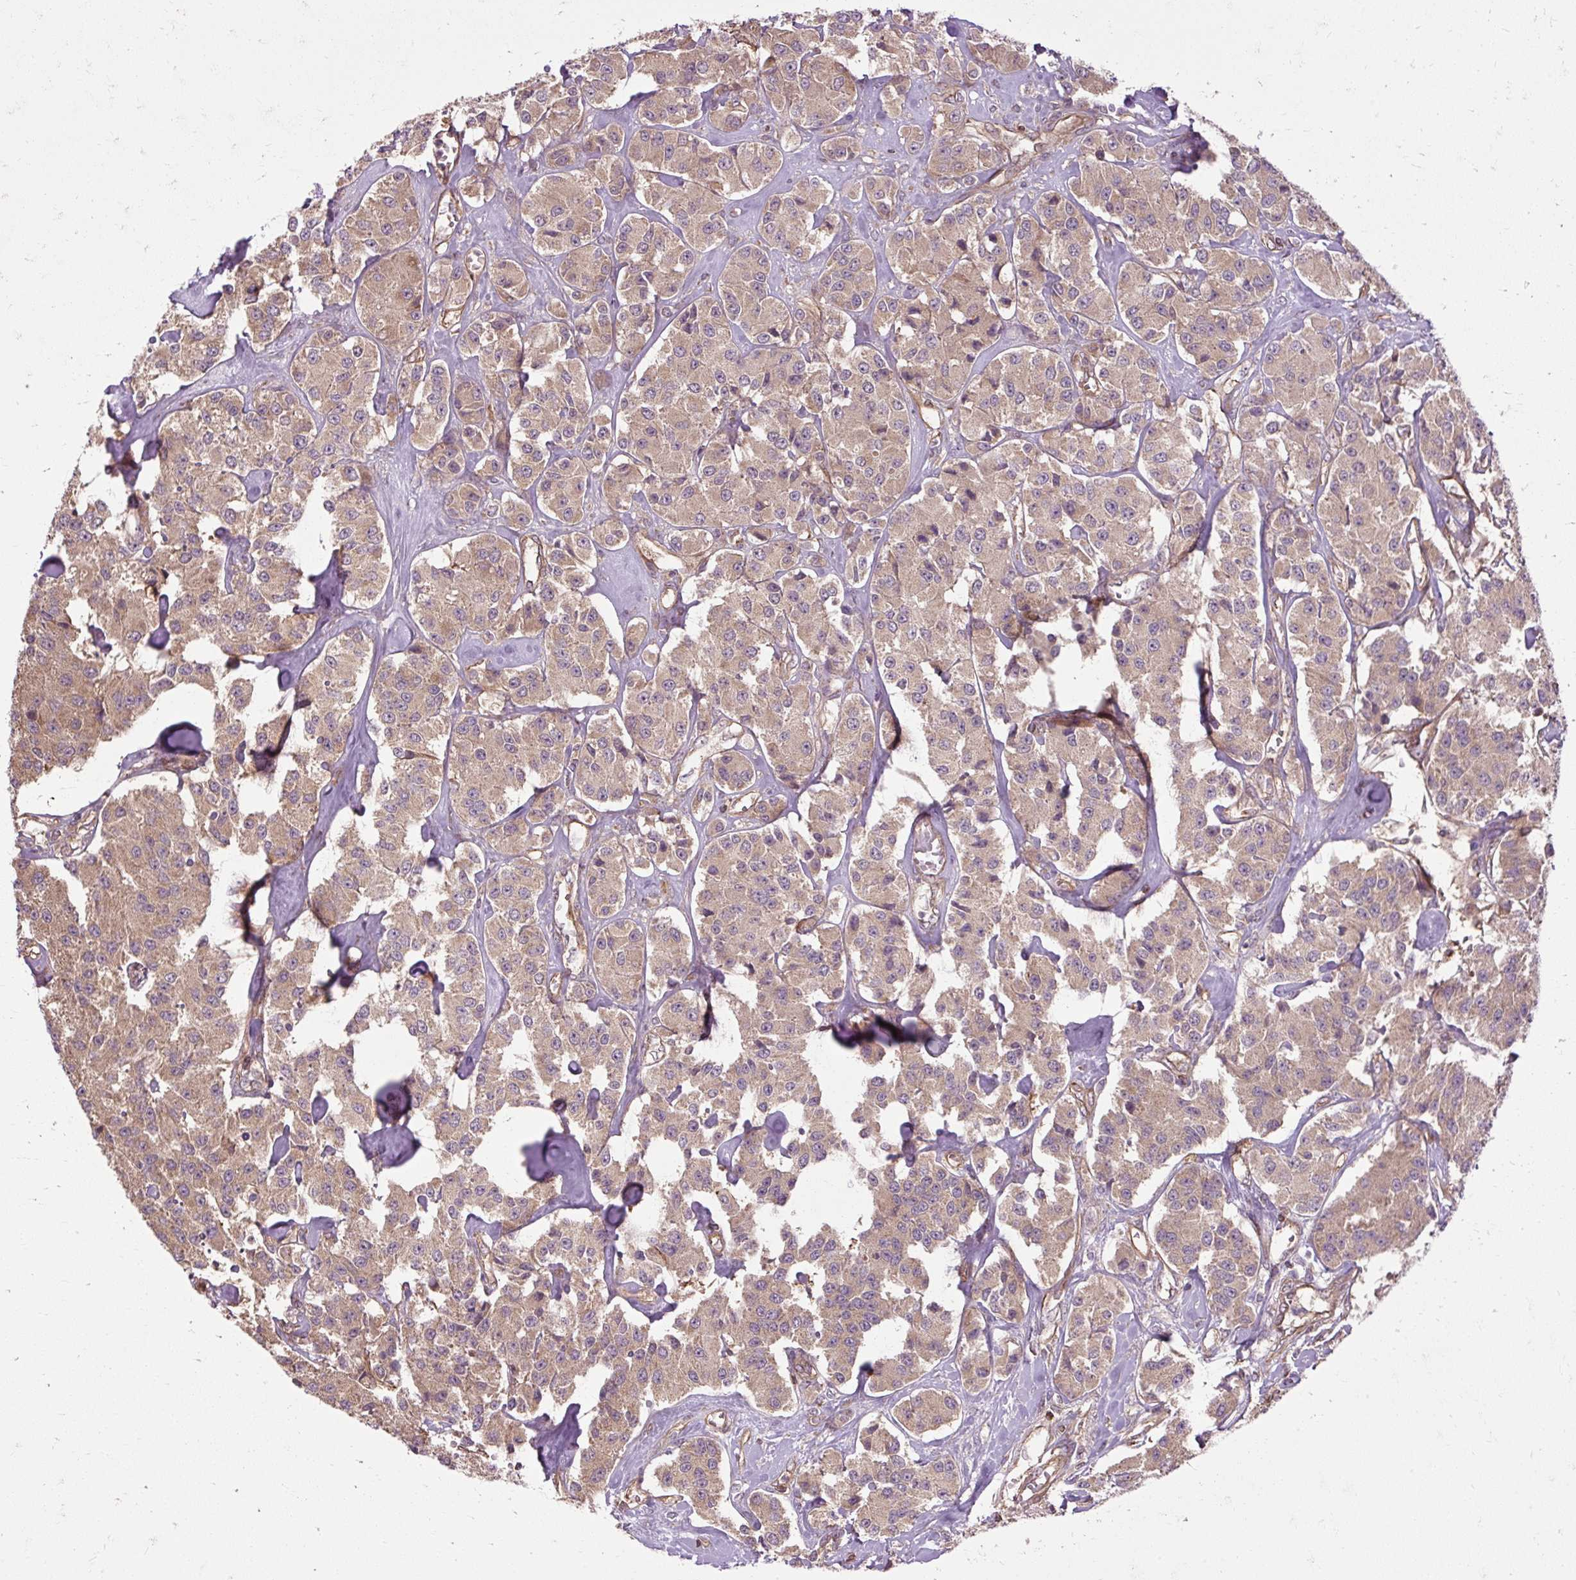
{"staining": {"intensity": "moderate", "quantity": ">75%", "location": "cytoplasmic/membranous"}, "tissue": "carcinoid", "cell_type": "Tumor cells", "image_type": "cancer", "snomed": [{"axis": "morphology", "description": "Carcinoid, malignant, NOS"}, {"axis": "topography", "description": "Pancreas"}], "caption": "A micrograph of human malignant carcinoid stained for a protein shows moderate cytoplasmic/membranous brown staining in tumor cells.", "gene": "FLRT1", "patient": {"sex": "male", "age": 41}}